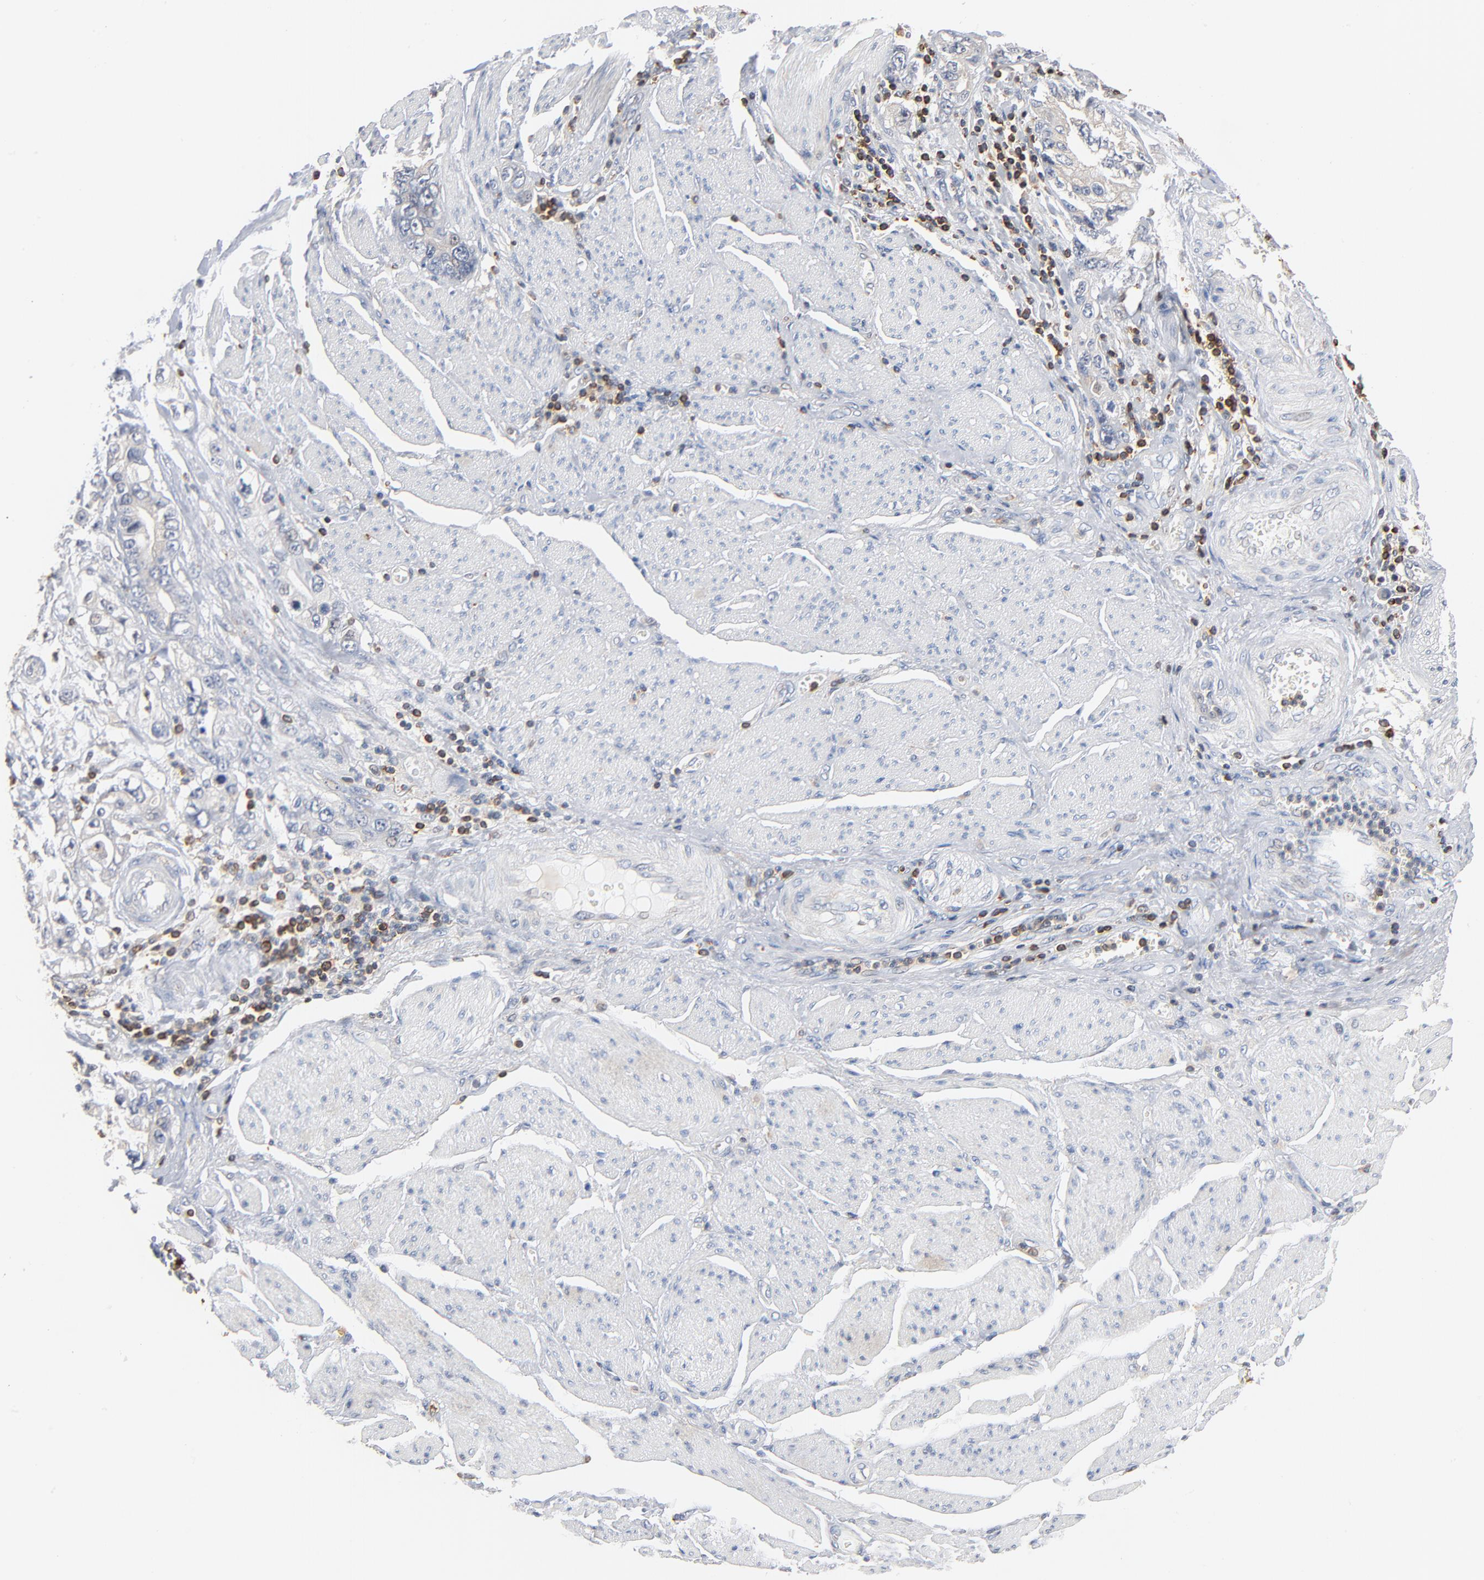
{"staining": {"intensity": "negative", "quantity": "none", "location": "none"}, "tissue": "stomach cancer", "cell_type": "Tumor cells", "image_type": "cancer", "snomed": [{"axis": "morphology", "description": "Adenocarcinoma, NOS"}, {"axis": "topography", "description": "Pancreas"}, {"axis": "topography", "description": "Stomach, upper"}], "caption": "This is an immunohistochemistry (IHC) histopathology image of stomach adenocarcinoma. There is no positivity in tumor cells.", "gene": "SH3KBP1", "patient": {"sex": "male", "age": 77}}